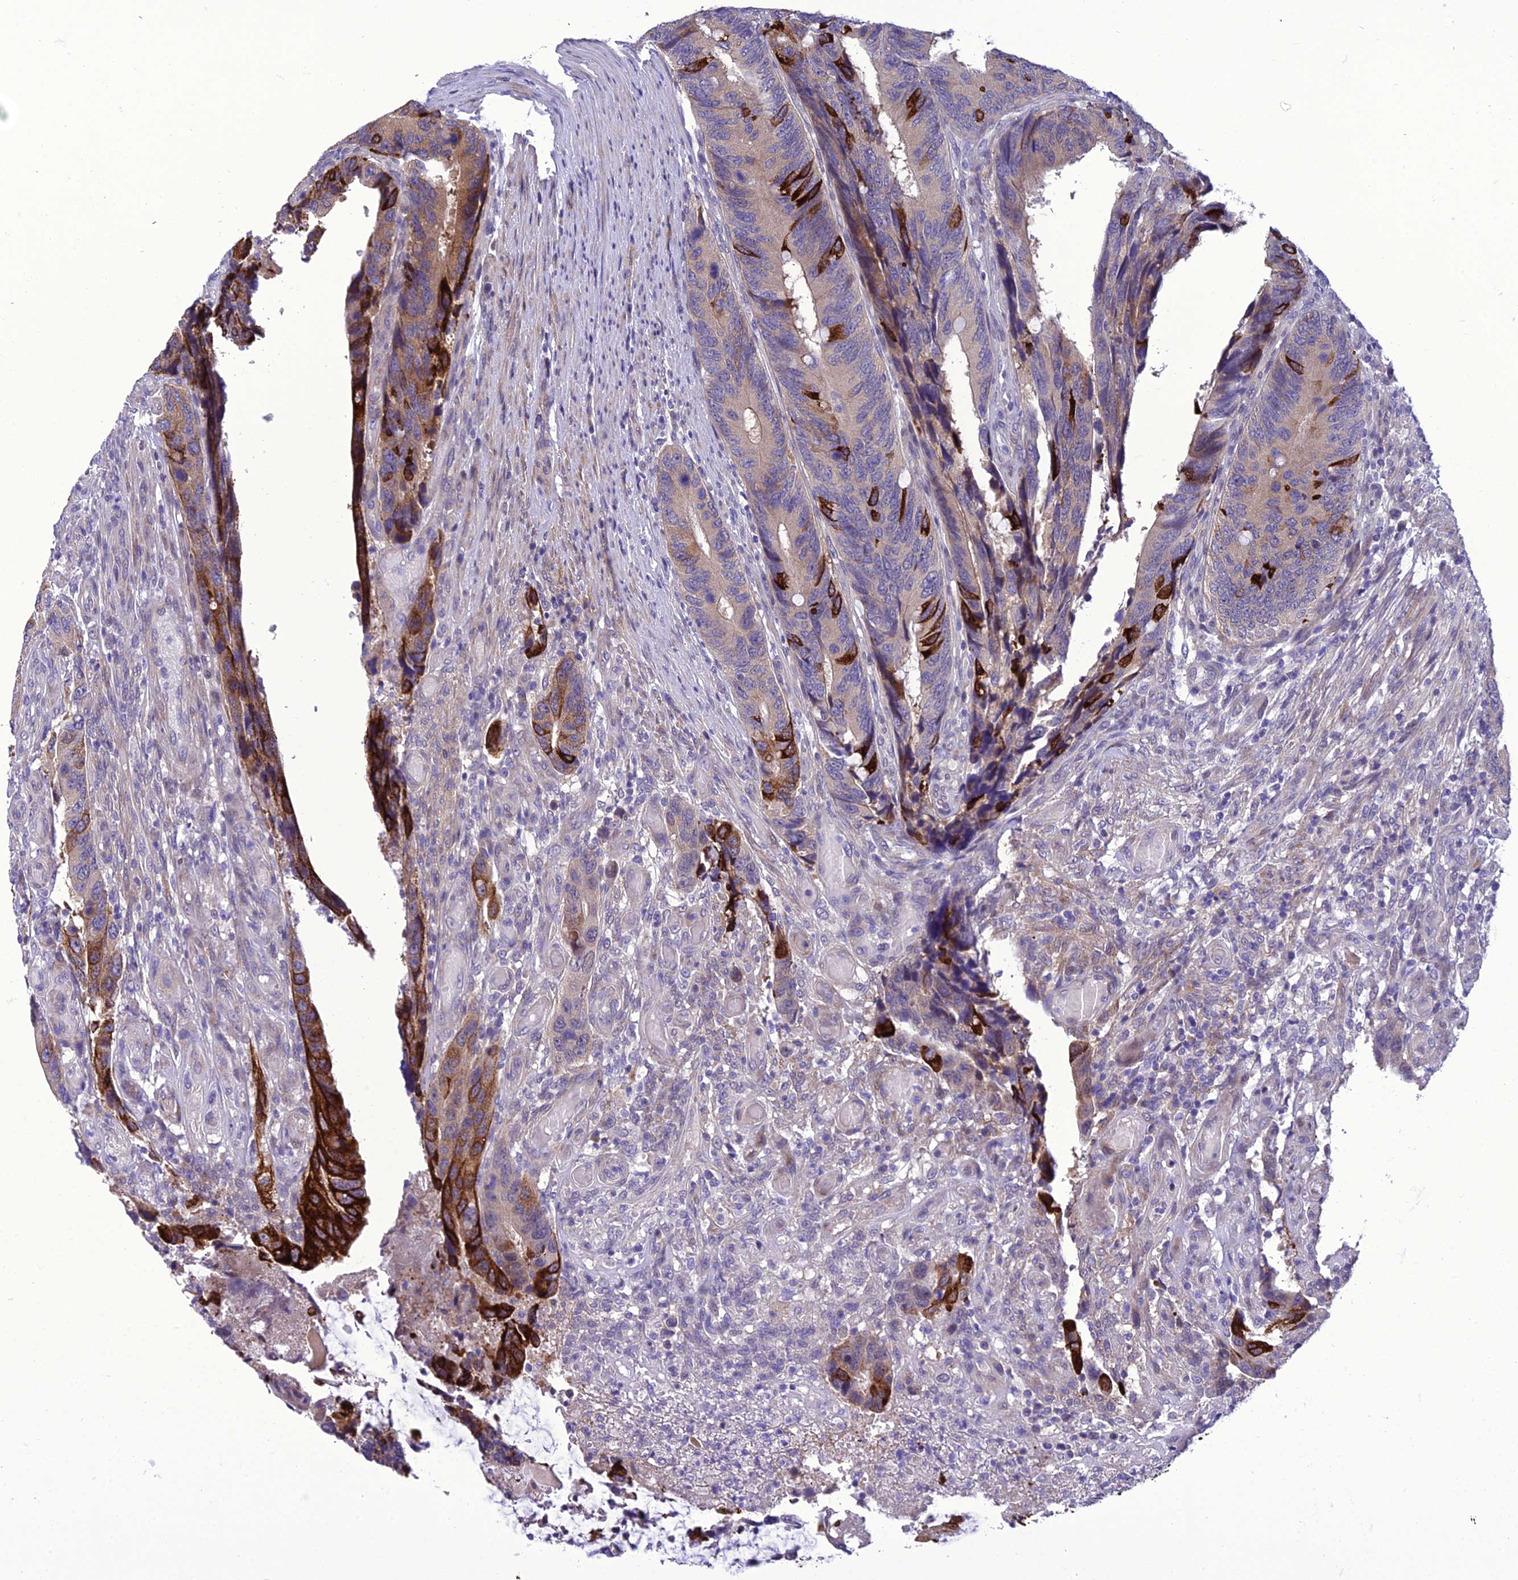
{"staining": {"intensity": "strong", "quantity": "<25%", "location": "cytoplasmic/membranous"}, "tissue": "colorectal cancer", "cell_type": "Tumor cells", "image_type": "cancer", "snomed": [{"axis": "morphology", "description": "Adenocarcinoma, NOS"}, {"axis": "topography", "description": "Colon"}], "caption": "Immunohistochemical staining of colorectal cancer (adenocarcinoma) displays strong cytoplasmic/membranous protein positivity in approximately <25% of tumor cells.", "gene": "GAB4", "patient": {"sex": "male", "age": 87}}